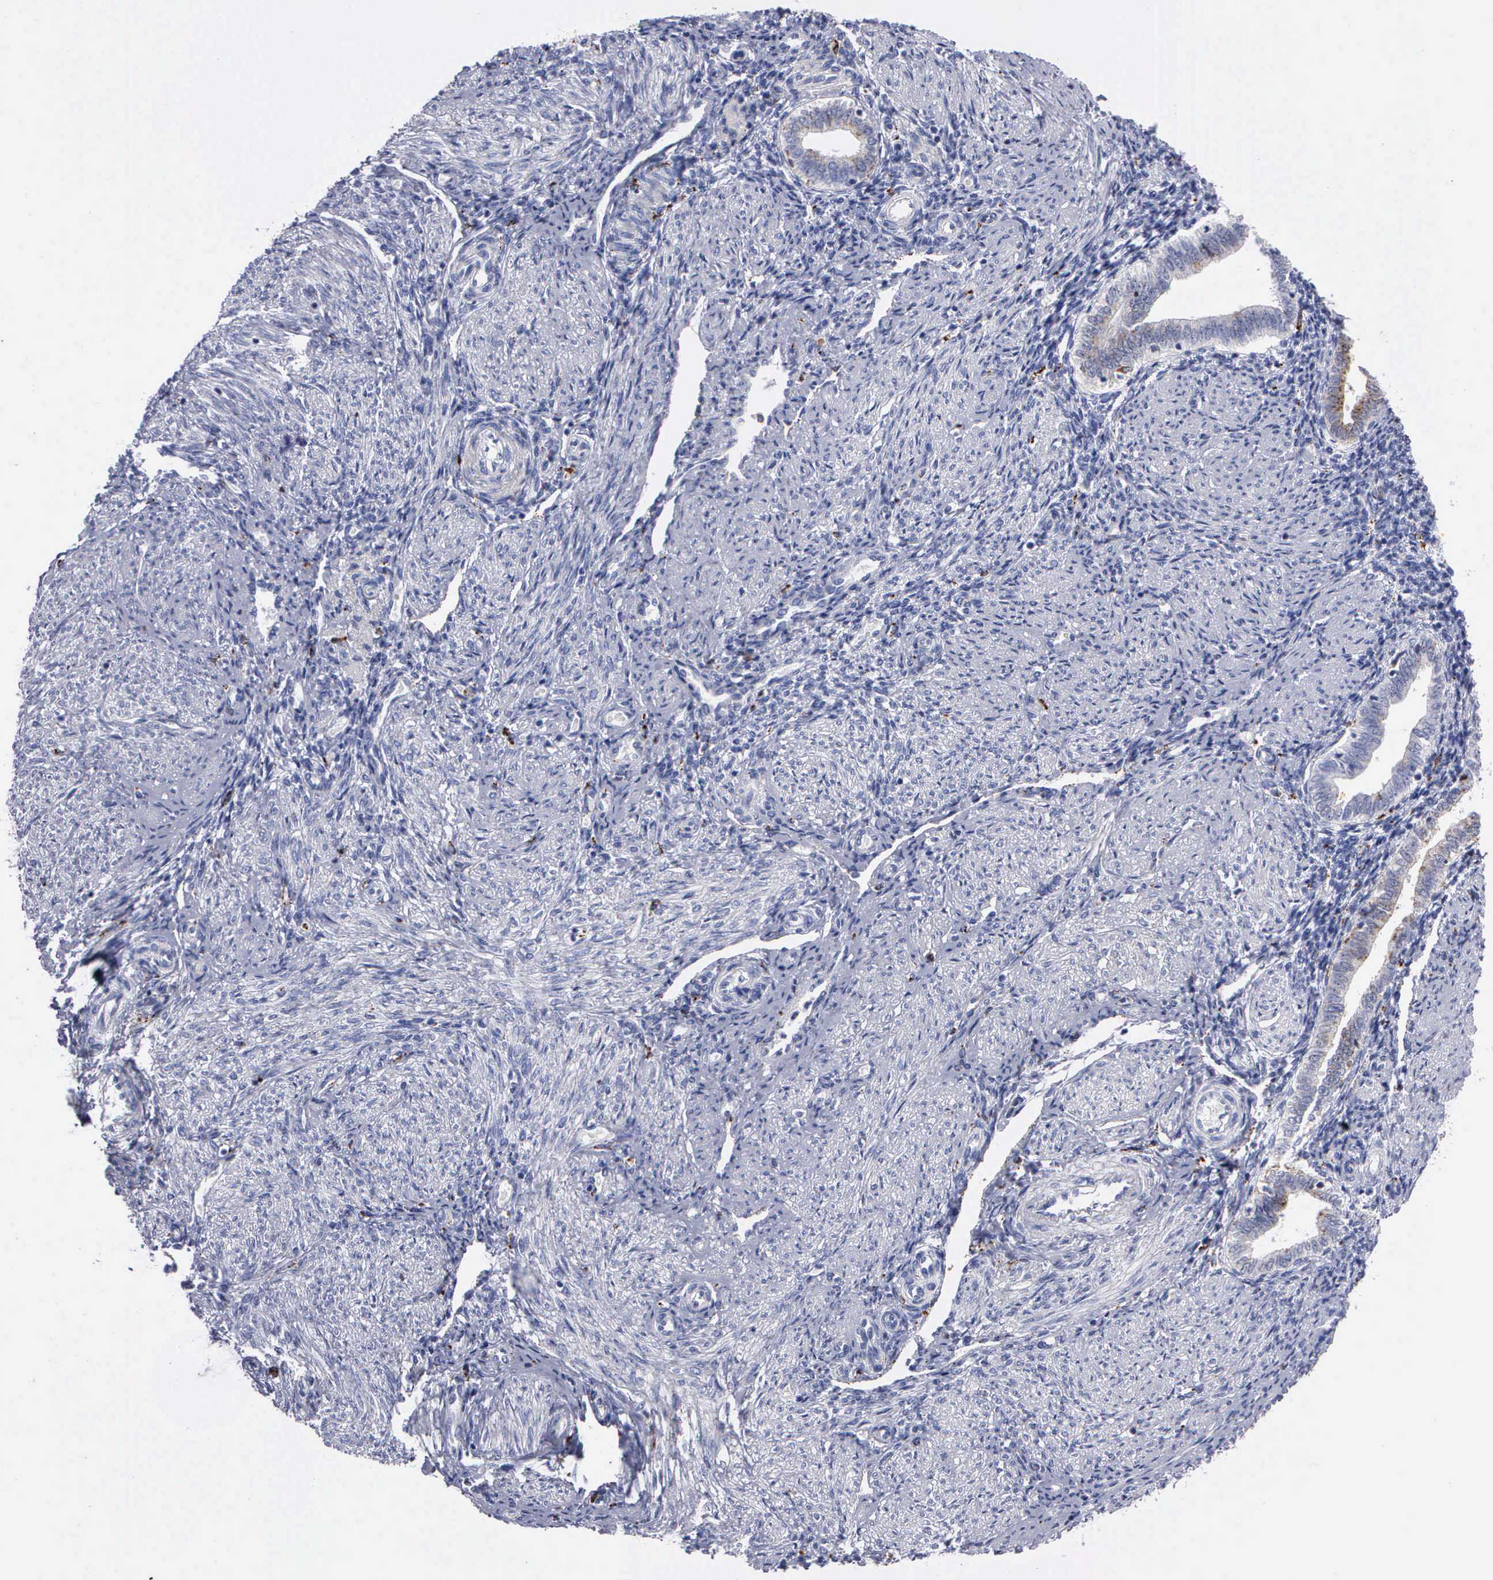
{"staining": {"intensity": "negative", "quantity": "none", "location": "none"}, "tissue": "endometrium", "cell_type": "Cells in endometrial stroma", "image_type": "normal", "snomed": [{"axis": "morphology", "description": "Normal tissue, NOS"}, {"axis": "topography", "description": "Endometrium"}], "caption": "The photomicrograph demonstrates no significant positivity in cells in endometrial stroma of endometrium. The staining was performed using DAB (3,3'-diaminobenzidine) to visualize the protein expression in brown, while the nuclei were stained in blue with hematoxylin (Magnification: 20x).", "gene": "CTSH", "patient": {"sex": "female", "age": 36}}